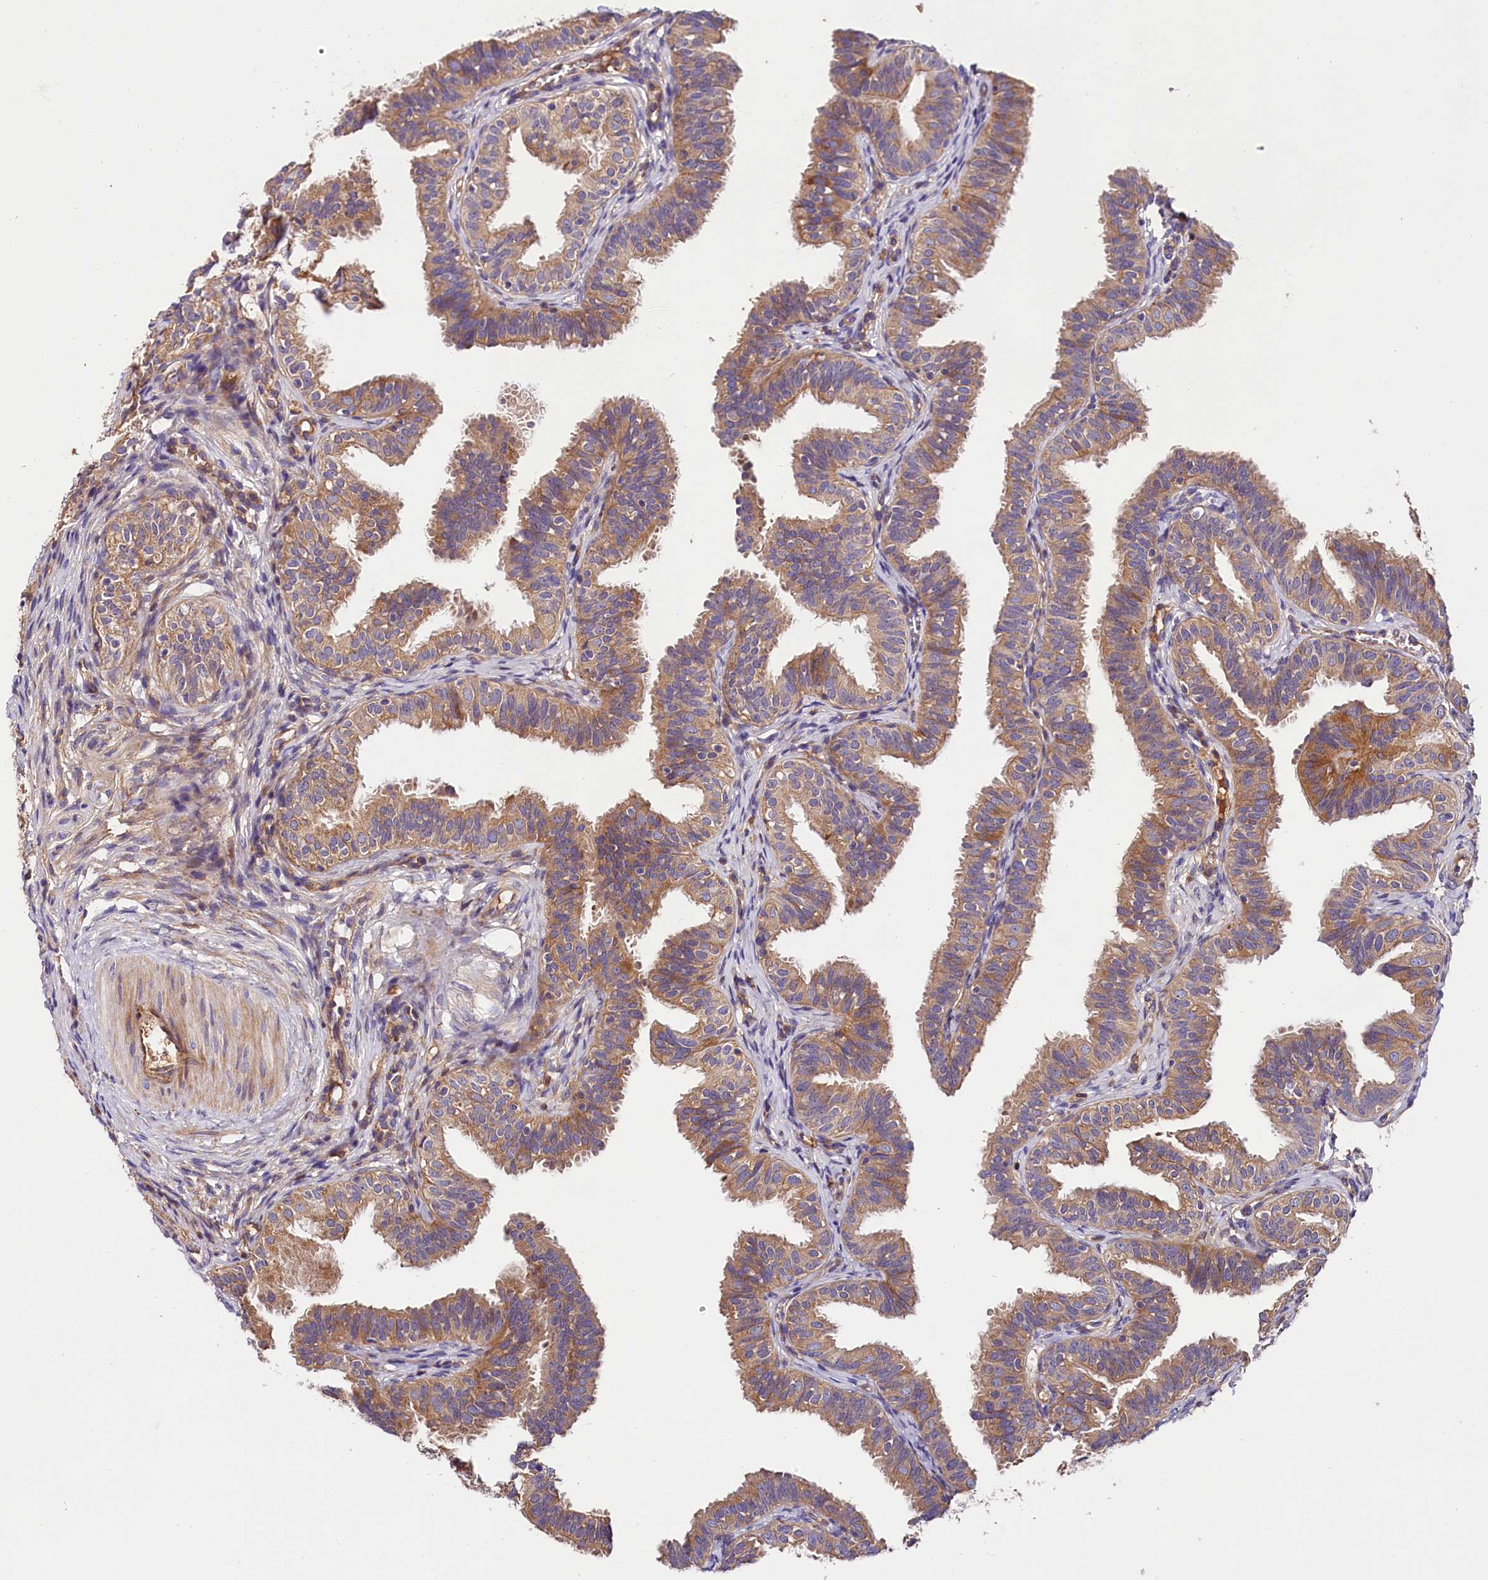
{"staining": {"intensity": "moderate", "quantity": ">75%", "location": "cytoplasmic/membranous"}, "tissue": "fallopian tube", "cell_type": "Glandular cells", "image_type": "normal", "snomed": [{"axis": "morphology", "description": "Normal tissue, NOS"}, {"axis": "topography", "description": "Fallopian tube"}], "caption": "Protein staining of normal fallopian tube demonstrates moderate cytoplasmic/membranous expression in about >75% of glandular cells.", "gene": "SPG11", "patient": {"sex": "female", "age": 35}}